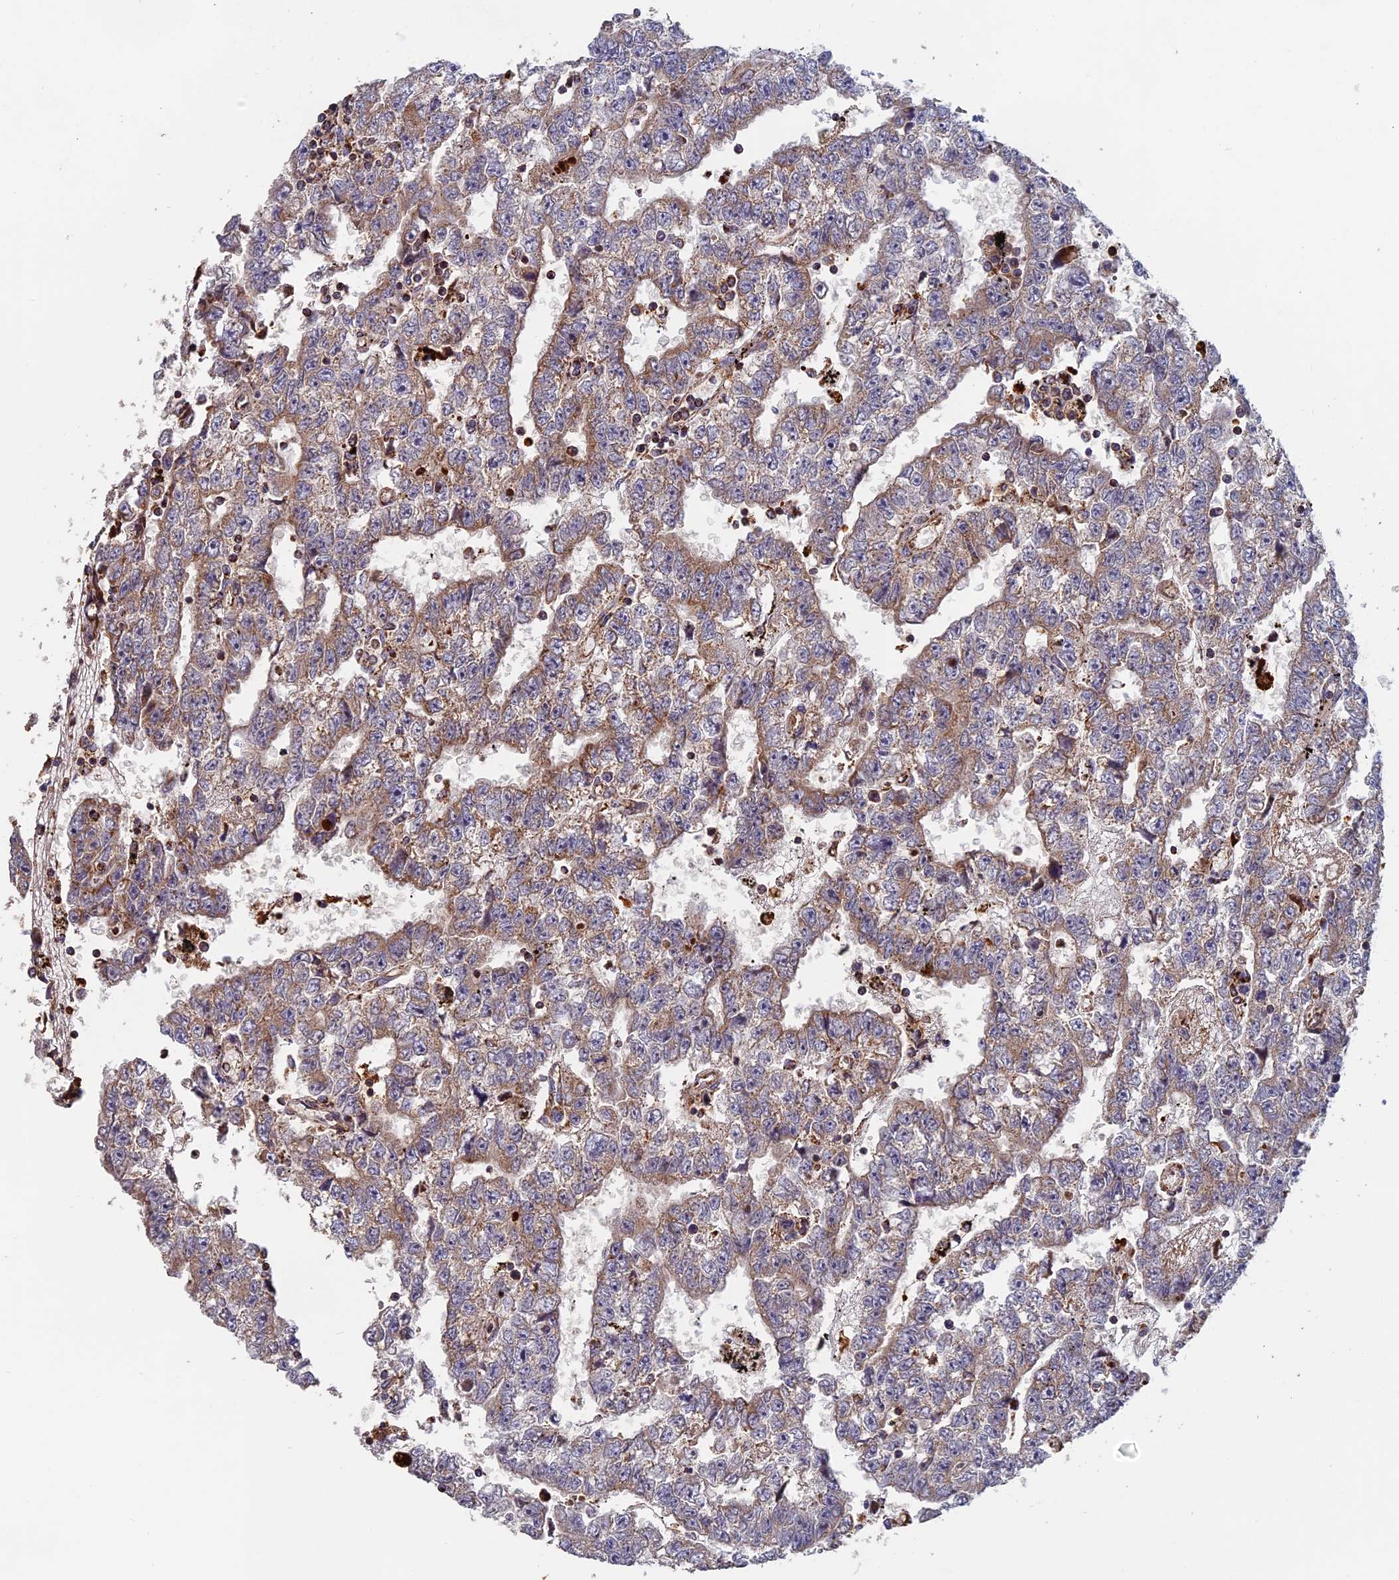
{"staining": {"intensity": "moderate", "quantity": ">75%", "location": "cytoplasmic/membranous"}, "tissue": "testis cancer", "cell_type": "Tumor cells", "image_type": "cancer", "snomed": [{"axis": "morphology", "description": "Carcinoma, Embryonal, NOS"}, {"axis": "topography", "description": "Testis"}], "caption": "High-power microscopy captured an IHC micrograph of testis cancer (embryonal carcinoma), revealing moderate cytoplasmic/membranous positivity in approximately >75% of tumor cells.", "gene": "EDAR", "patient": {"sex": "male", "age": 25}}